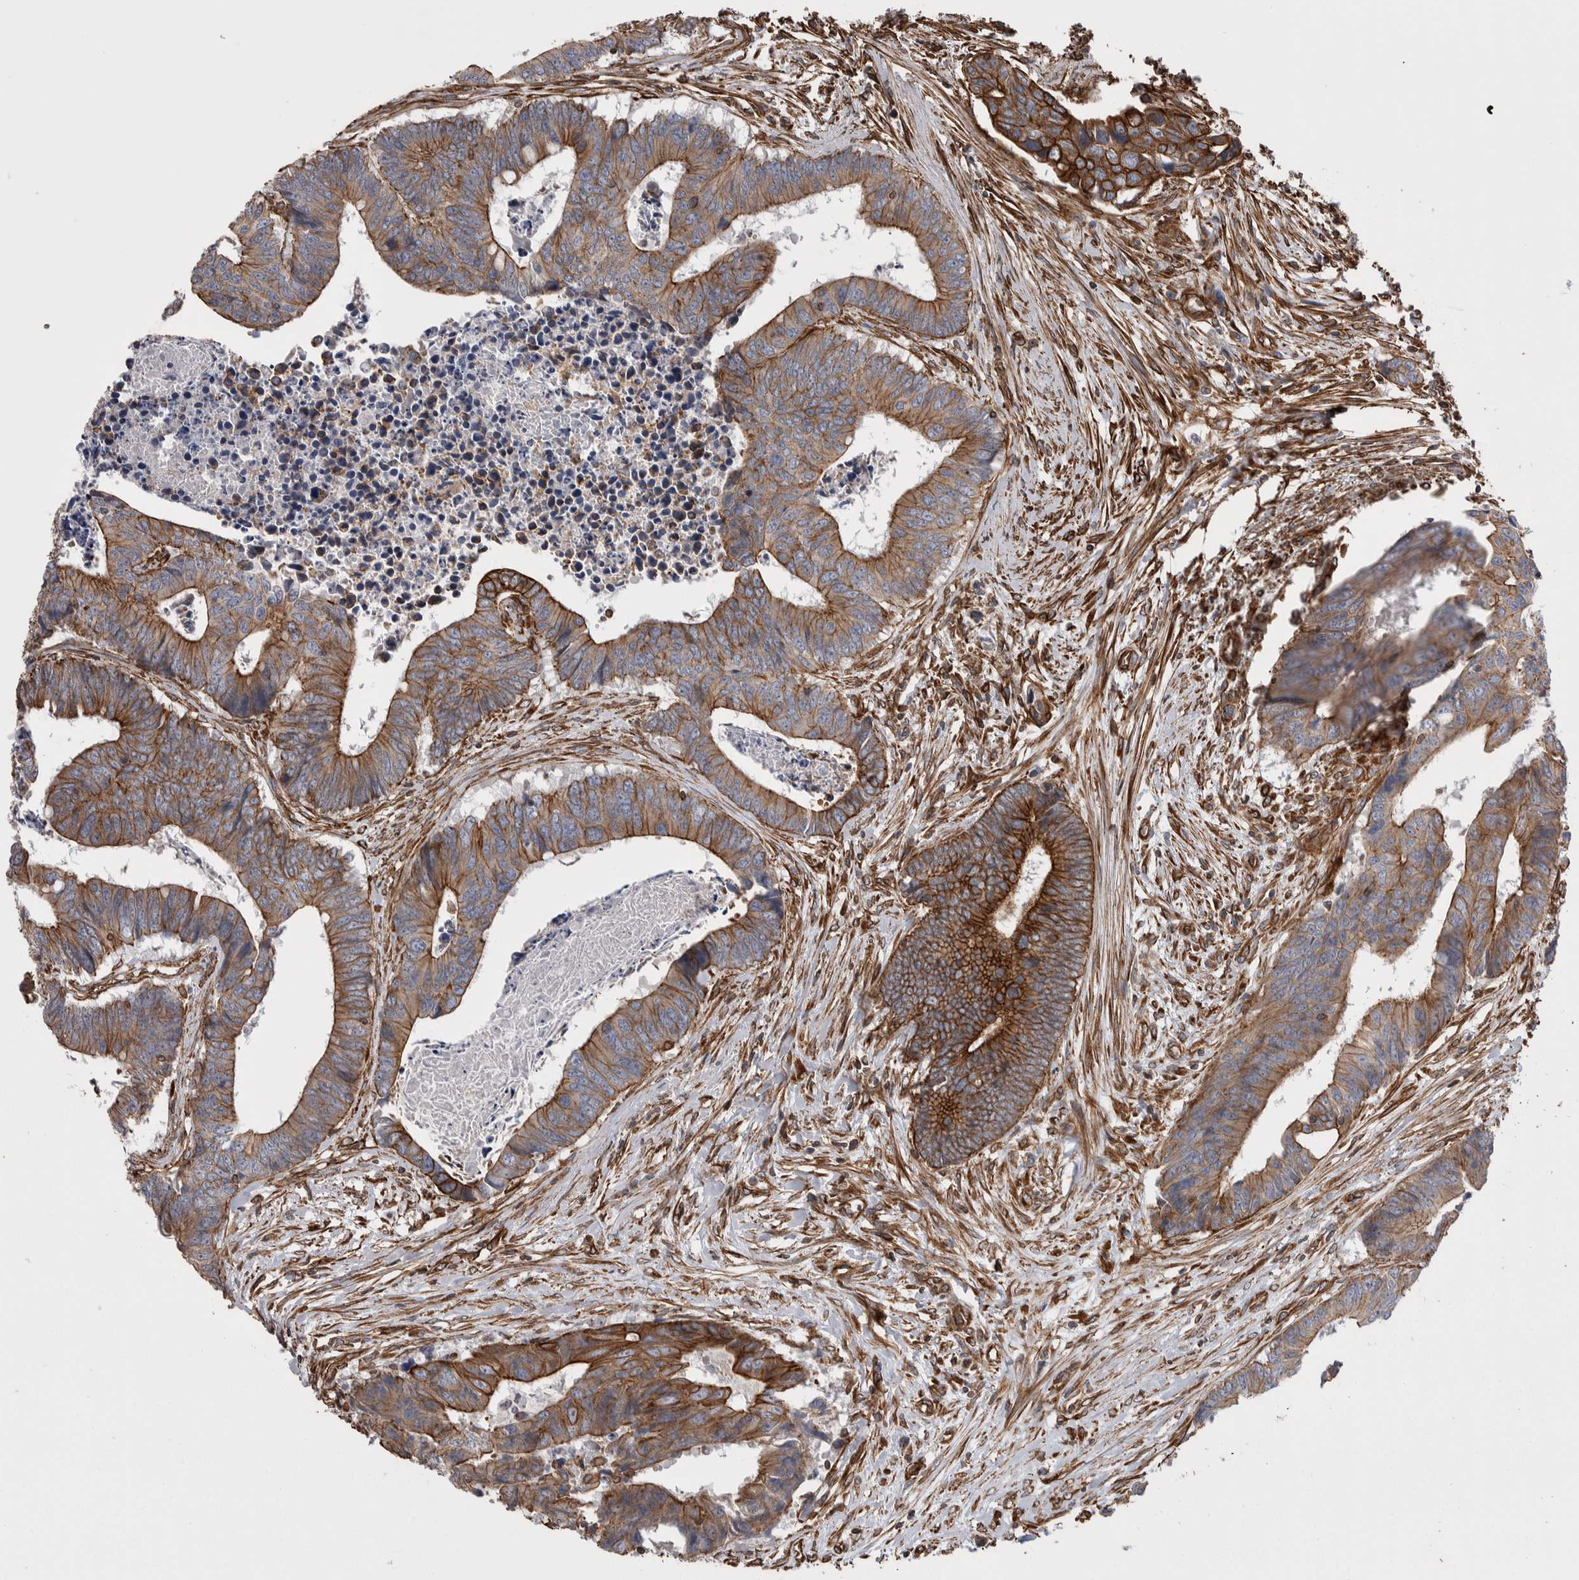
{"staining": {"intensity": "strong", "quantity": "25%-75%", "location": "cytoplasmic/membranous"}, "tissue": "colorectal cancer", "cell_type": "Tumor cells", "image_type": "cancer", "snomed": [{"axis": "morphology", "description": "Adenocarcinoma, NOS"}, {"axis": "topography", "description": "Rectum"}], "caption": "Protein staining by IHC displays strong cytoplasmic/membranous positivity in about 25%-75% of tumor cells in colorectal adenocarcinoma.", "gene": "KIF12", "patient": {"sex": "male", "age": 84}}